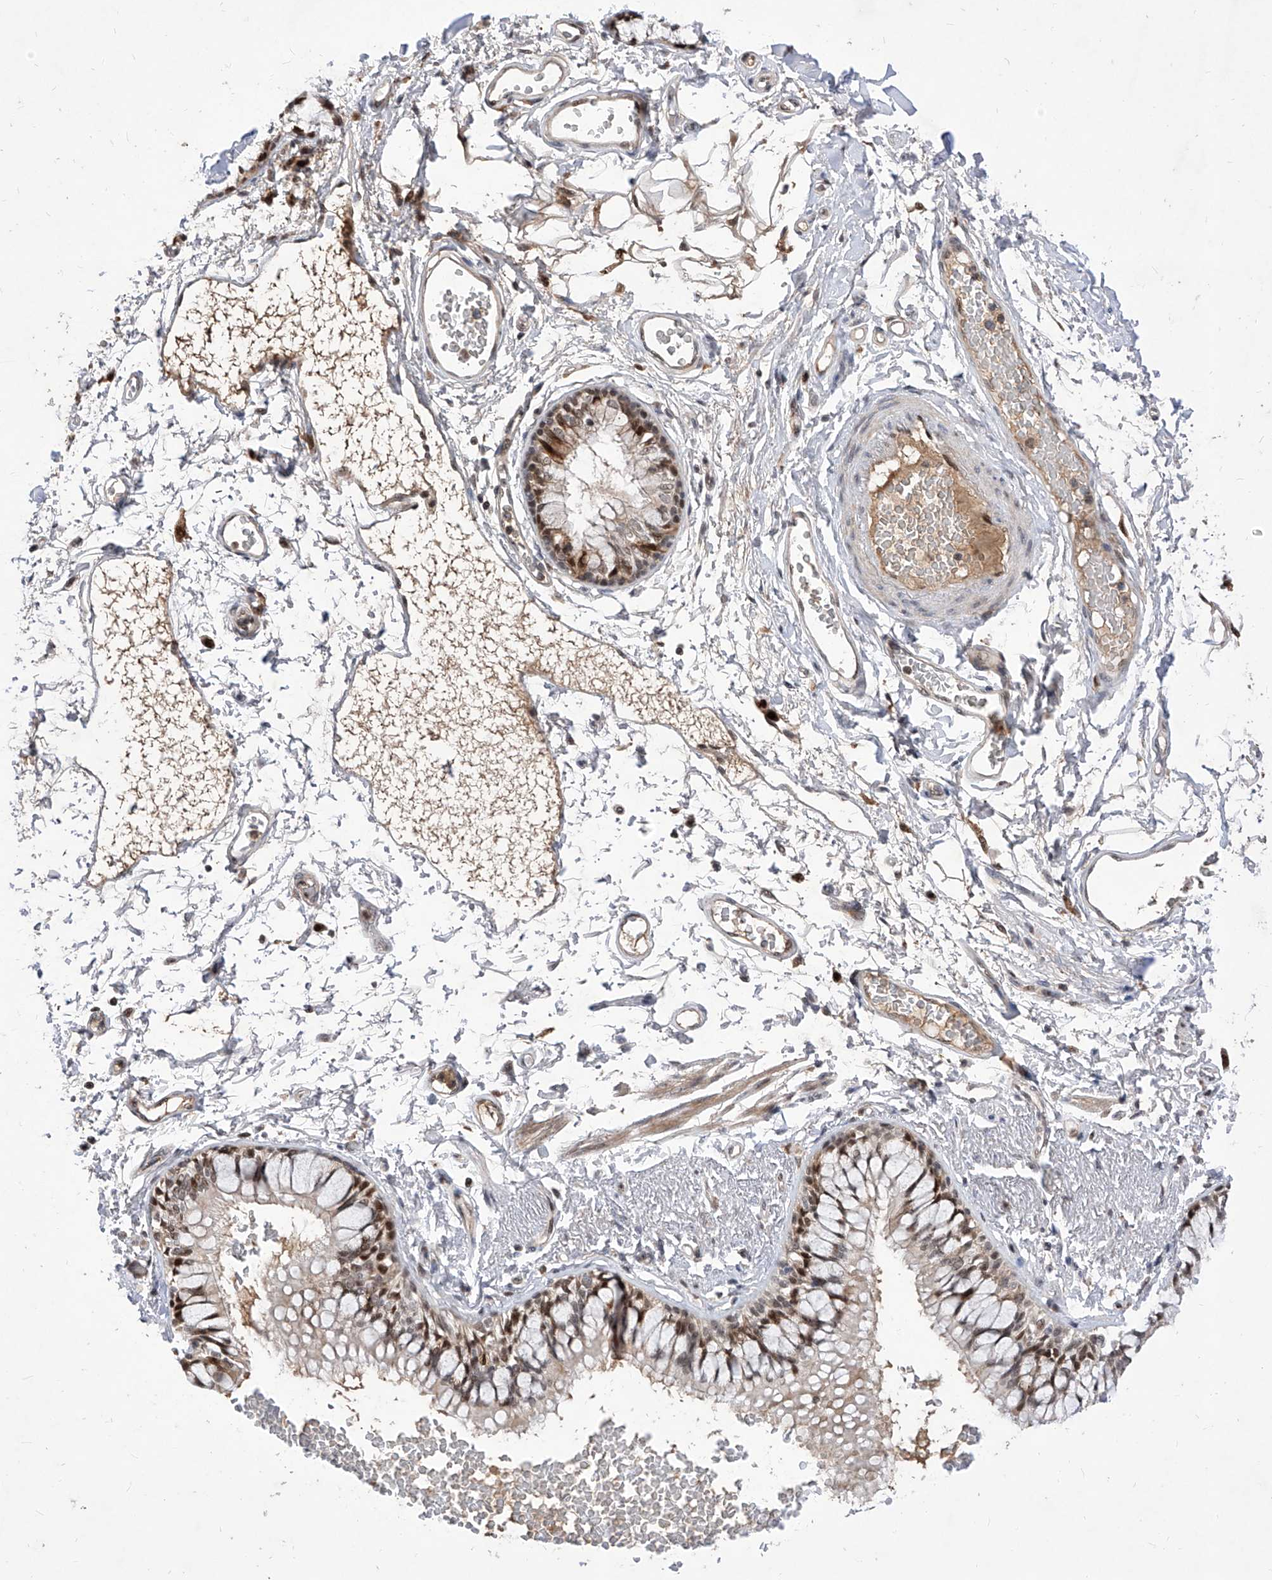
{"staining": {"intensity": "moderate", "quantity": ">75%", "location": "cytoplasmic/membranous,nuclear"}, "tissue": "bronchus", "cell_type": "Respiratory epithelial cells", "image_type": "normal", "snomed": [{"axis": "morphology", "description": "Normal tissue, NOS"}, {"axis": "topography", "description": "Cartilage tissue"}, {"axis": "topography", "description": "Bronchus"}], "caption": "Immunohistochemical staining of benign bronchus displays >75% levels of moderate cytoplasmic/membranous,nuclear protein positivity in about >75% of respiratory epithelial cells.", "gene": "LGR4", "patient": {"sex": "female", "age": 73}}